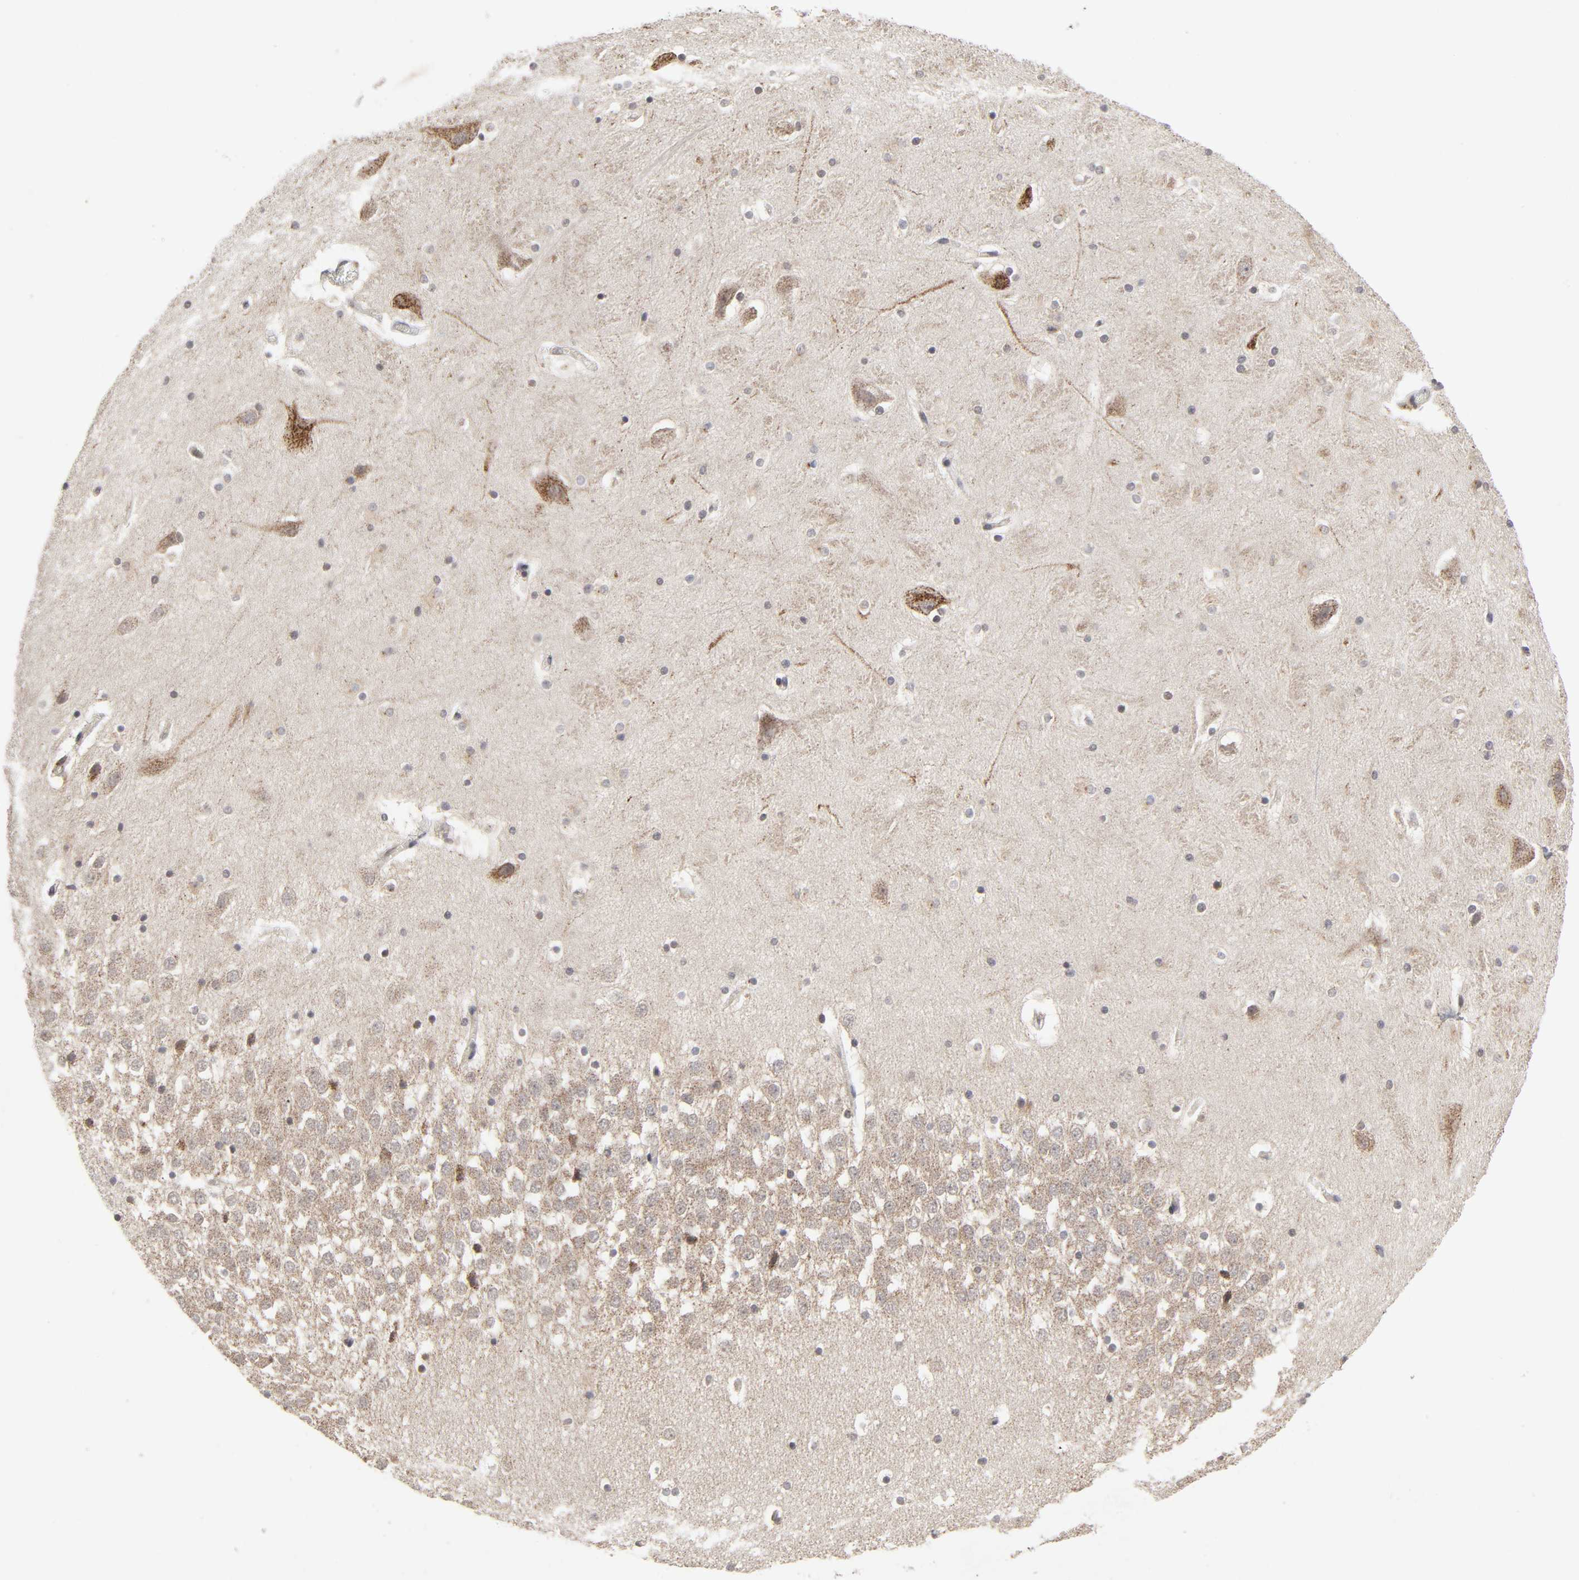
{"staining": {"intensity": "moderate", "quantity": "25%-75%", "location": "cytoplasmic/membranous"}, "tissue": "hippocampus", "cell_type": "Glial cells", "image_type": "normal", "snomed": [{"axis": "morphology", "description": "Normal tissue, NOS"}, {"axis": "topography", "description": "Hippocampus"}], "caption": "The micrograph exhibits immunohistochemical staining of benign hippocampus. There is moderate cytoplasmic/membranous positivity is appreciated in about 25%-75% of glial cells.", "gene": "AUH", "patient": {"sex": "male", "age": 45}}